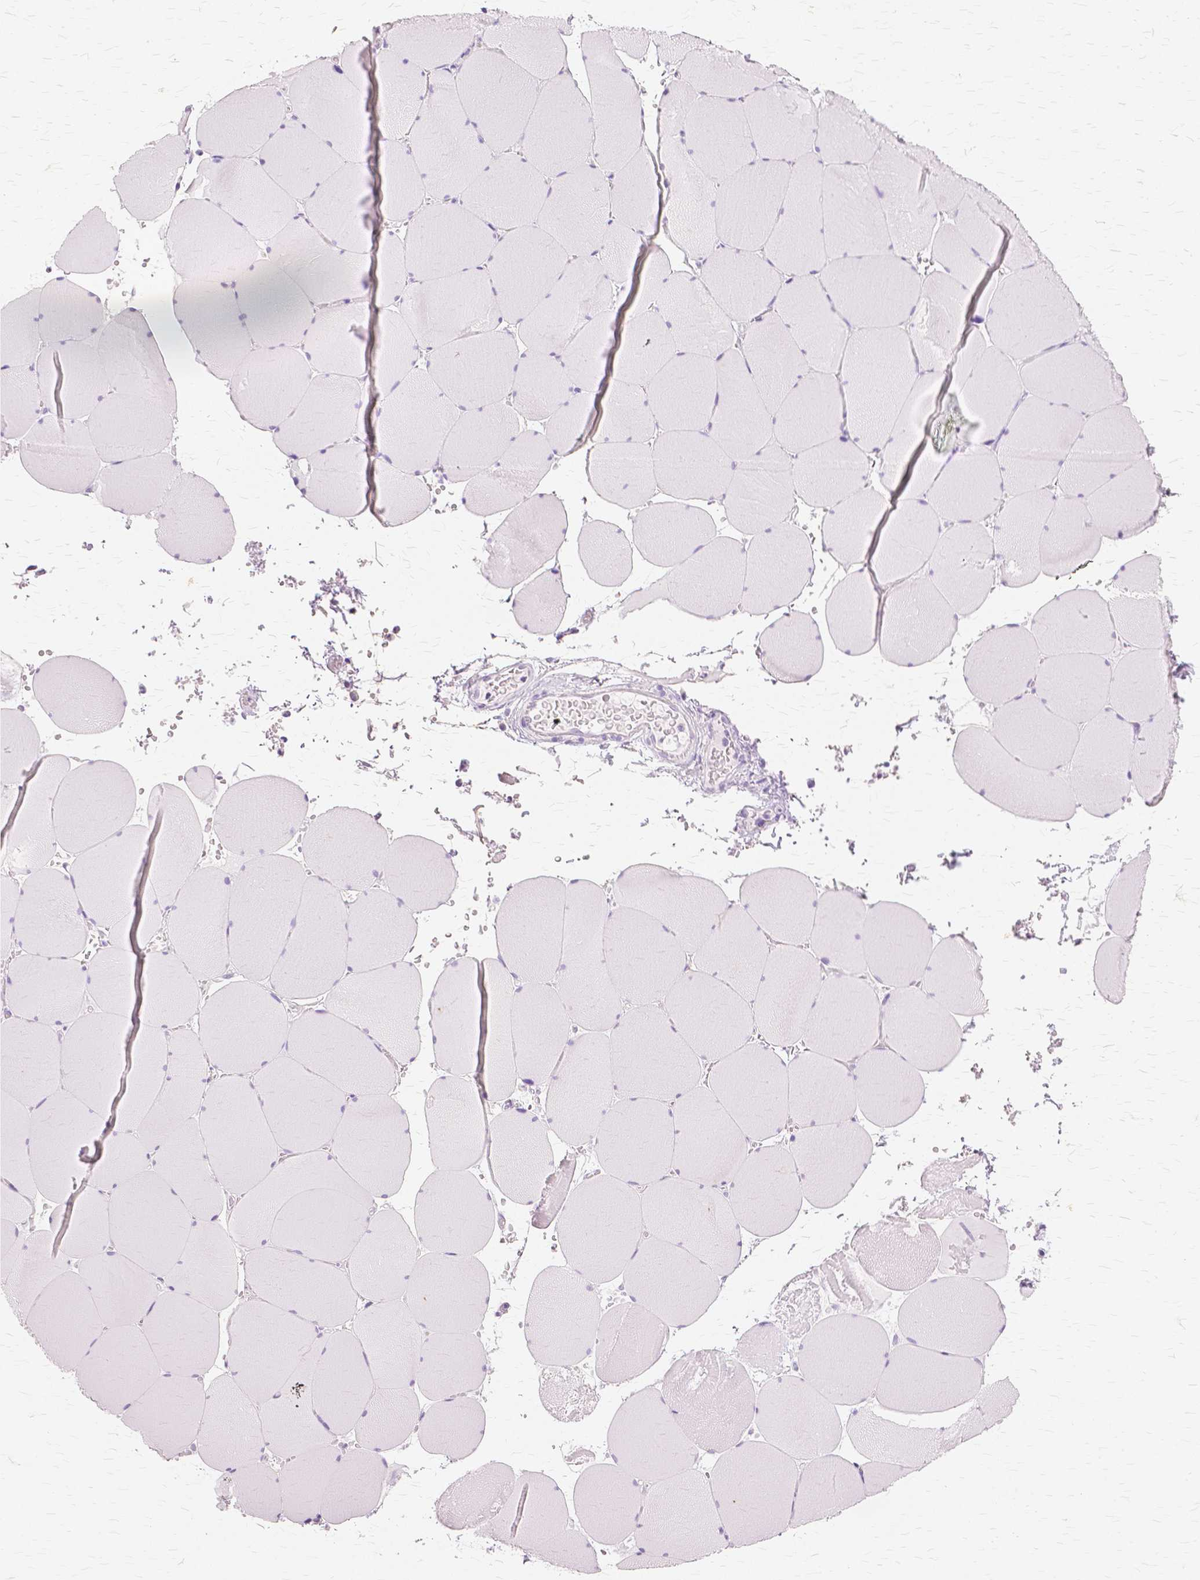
{"staining": {"intensity": "negative", "quantity": "none", "location": "none"}, "tissue": "skeletal muscle", "cell_type": "Myocytes", "image_type": "normal", "snomed": [{"axis": "morphology", "description": "Normal tissue, NOS"}, {"axis": "topography", "description": "Skeletal muscle"}], "caption": "This is an IHC micrograph of unremarkable human skeletal muscle. There is no positivity in myocytes.", "gene": "TGM1", "patient": {"sex": "male", "age": 25}}